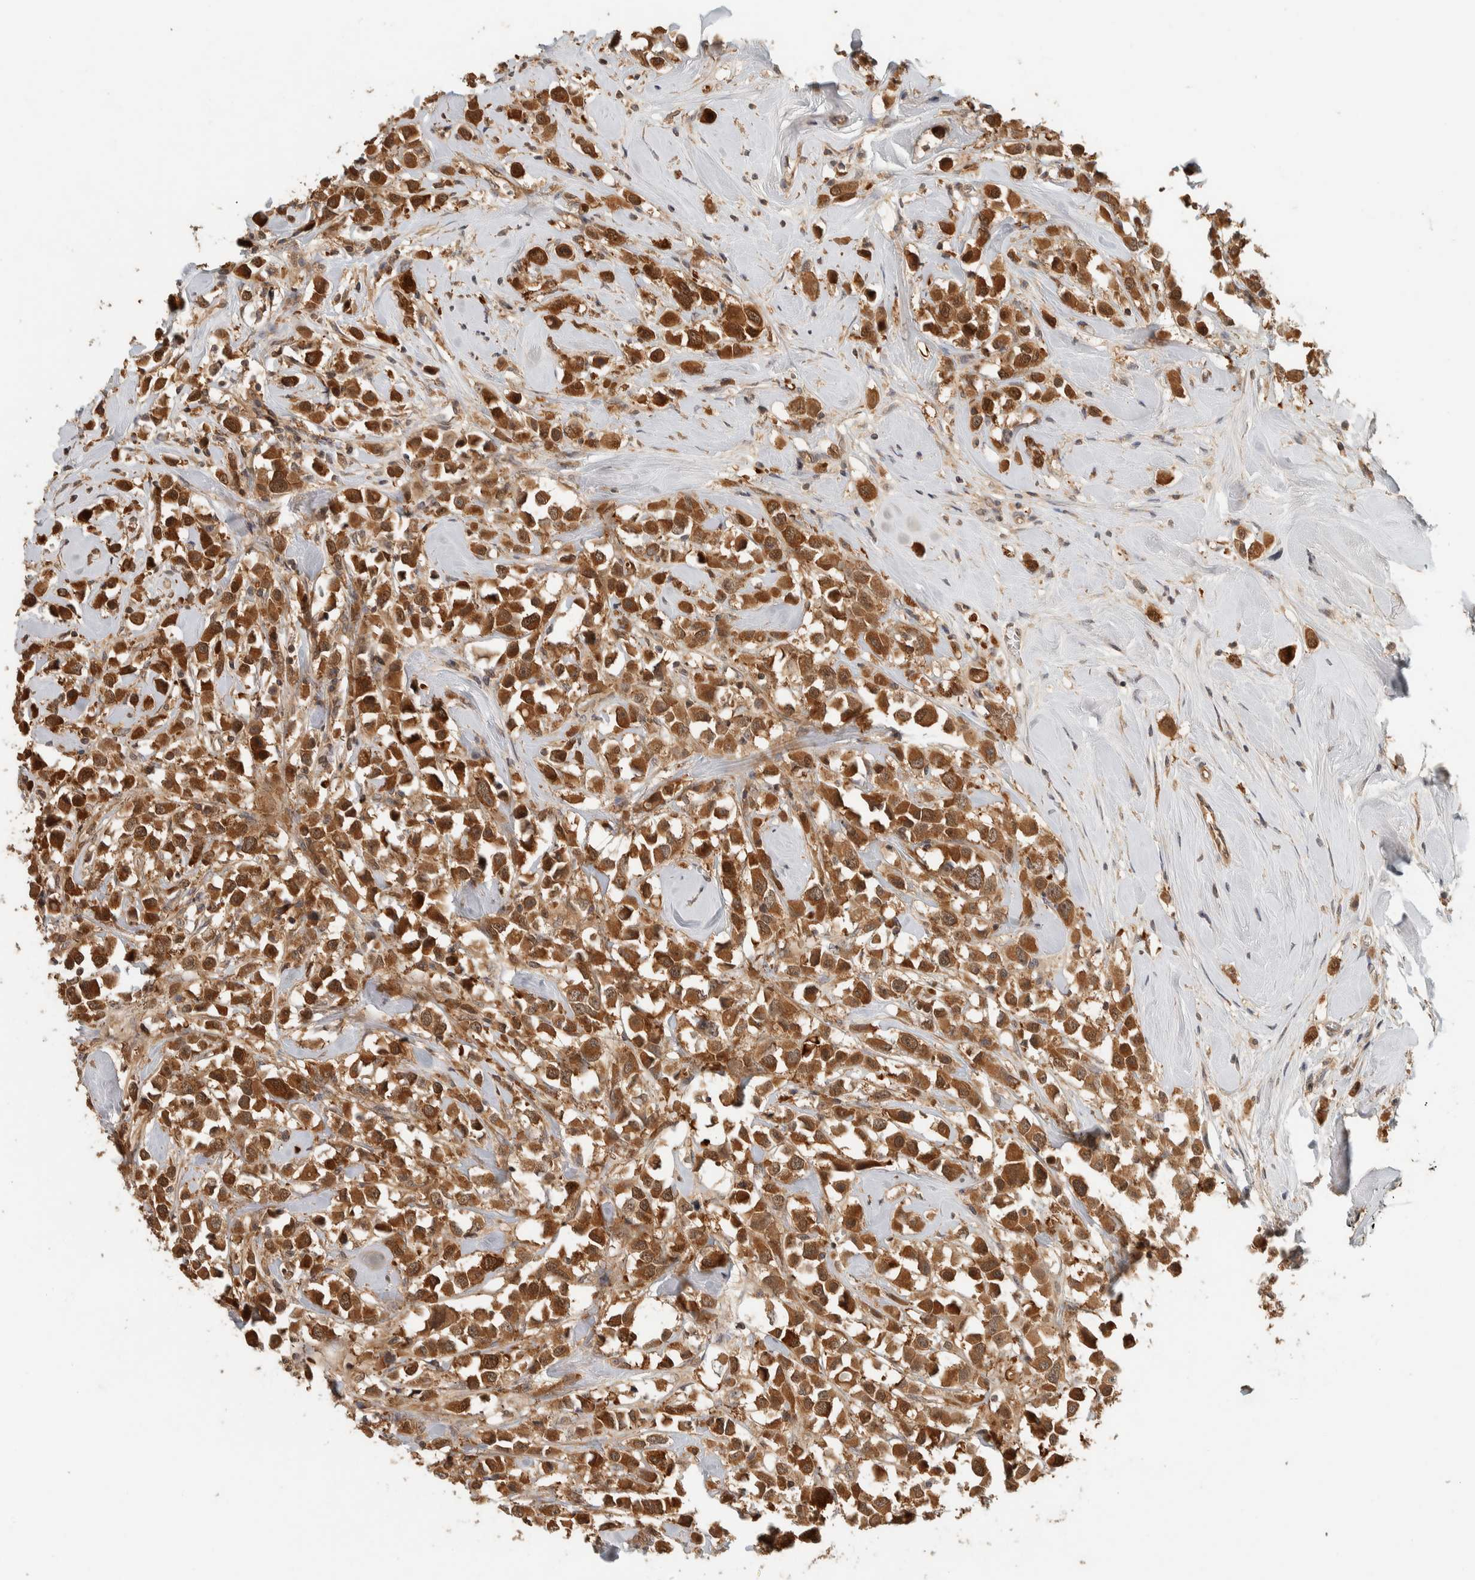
{"staining": {"intensity": "strong", "quantity": ">75%", "location": "cytoplasmic/membranous"}, "tissue": "breast cancer", "cell_type": "Tumor cells", "image_type": "cancer", "snomed": [{"axis": "morphology", "description": "Duct carcinoma"}, {"axis": "topography", "description": "Breast"}], "caption": "Protein staining of invasive ductal carcinoma (breast) tissue reveals strong cytoplasmic/membranous positivity in about >75% of tumor cells.", "gene": "ADSS2", "patient": {"sex": "female", "age": 61}}